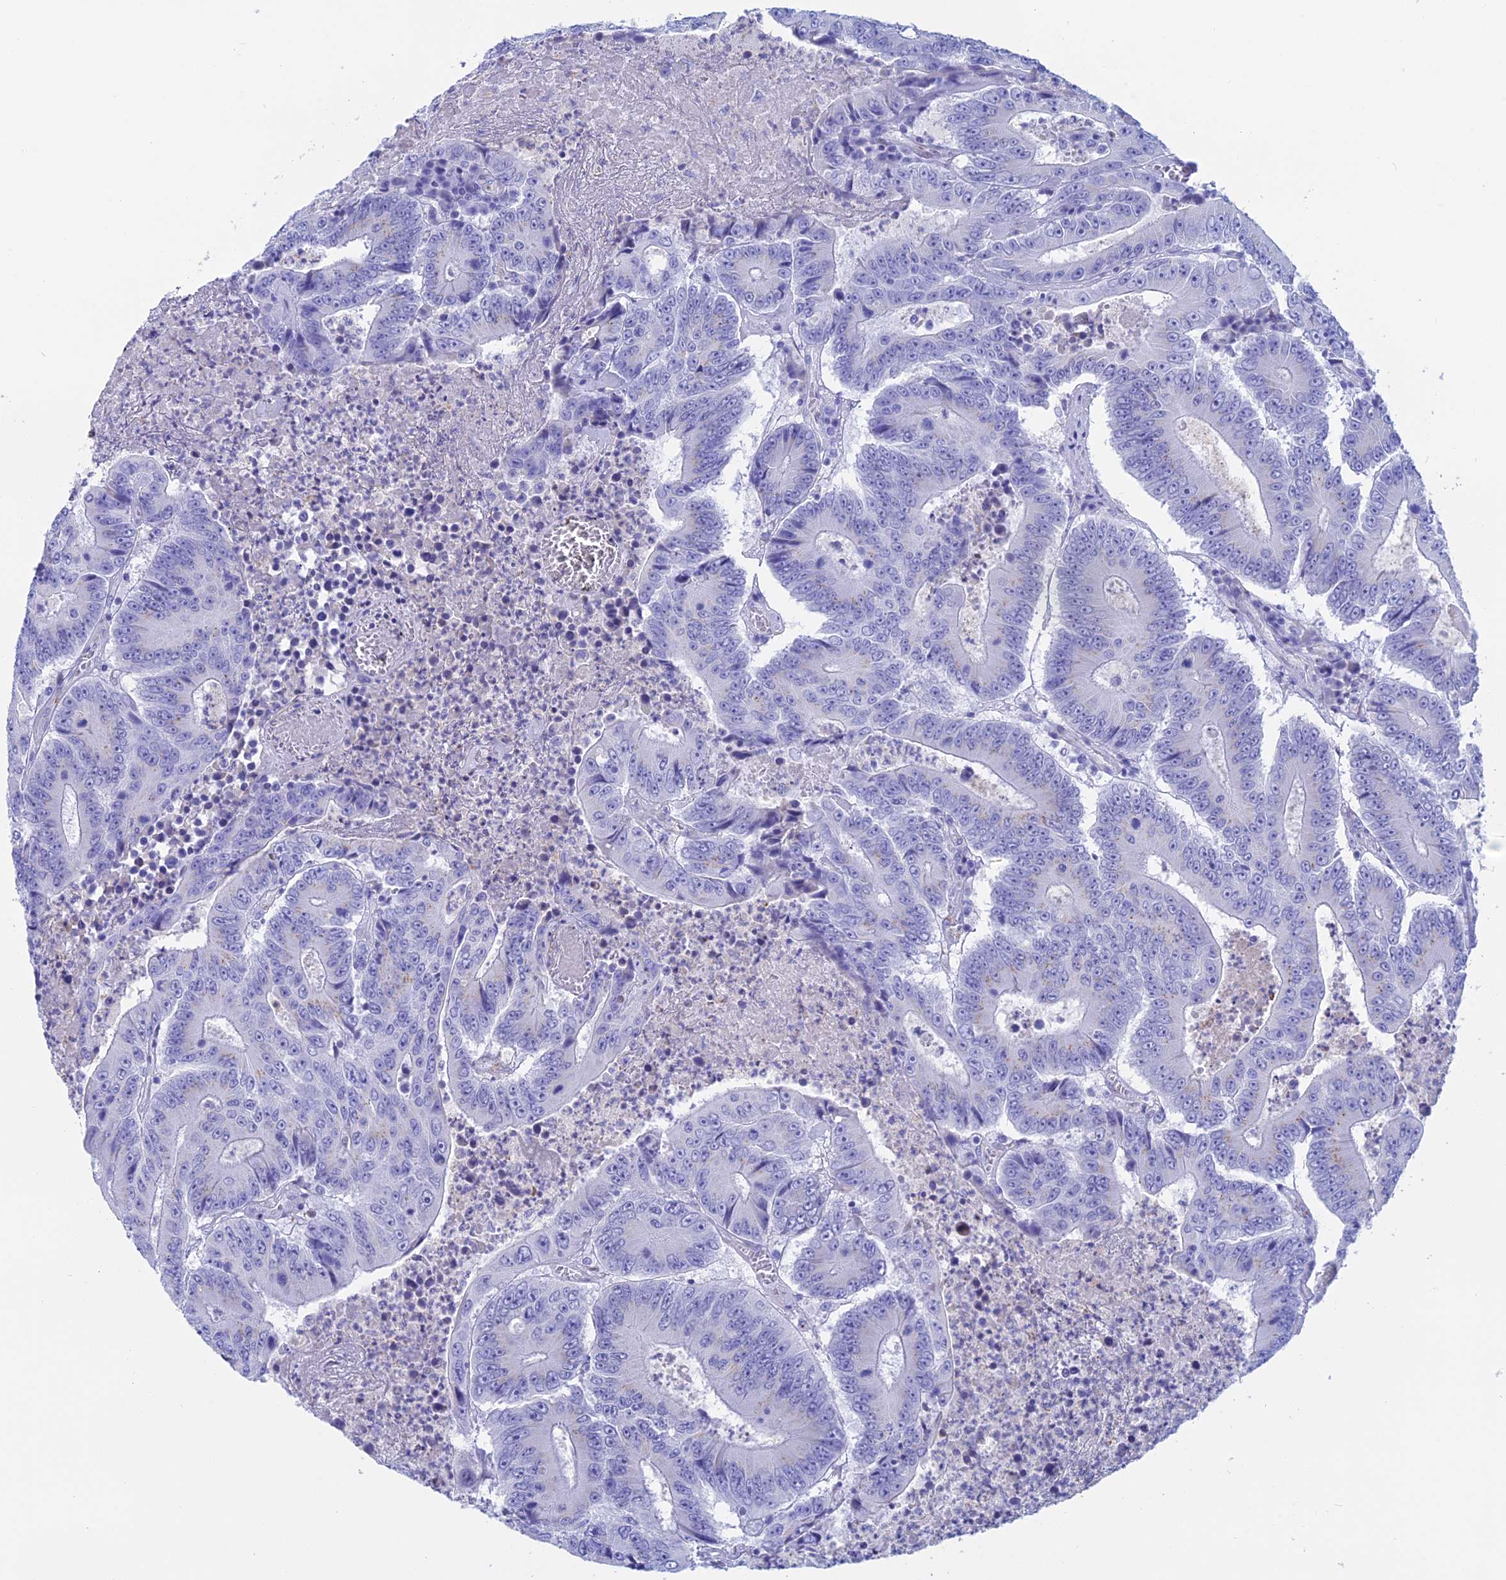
{"staining": {"intensity": "negative", "quantity": "none", "location": "none"}, "tissue": "colorectal cancer", "cell_type": "Tumor cells", "image_type": "cancer", "snomed": [{"axis": "morphology", "description": "Adenocarcinoma, NOS"}, {"axis": "topography", "description": "Colon"}], "caption": "This is an IHC micrograph of human colorectal cancer (adenocarcinoma). There is no expression in tumor cells.", "gene": "ERICH4", "patient": {"sex": "male", "age": 83}}